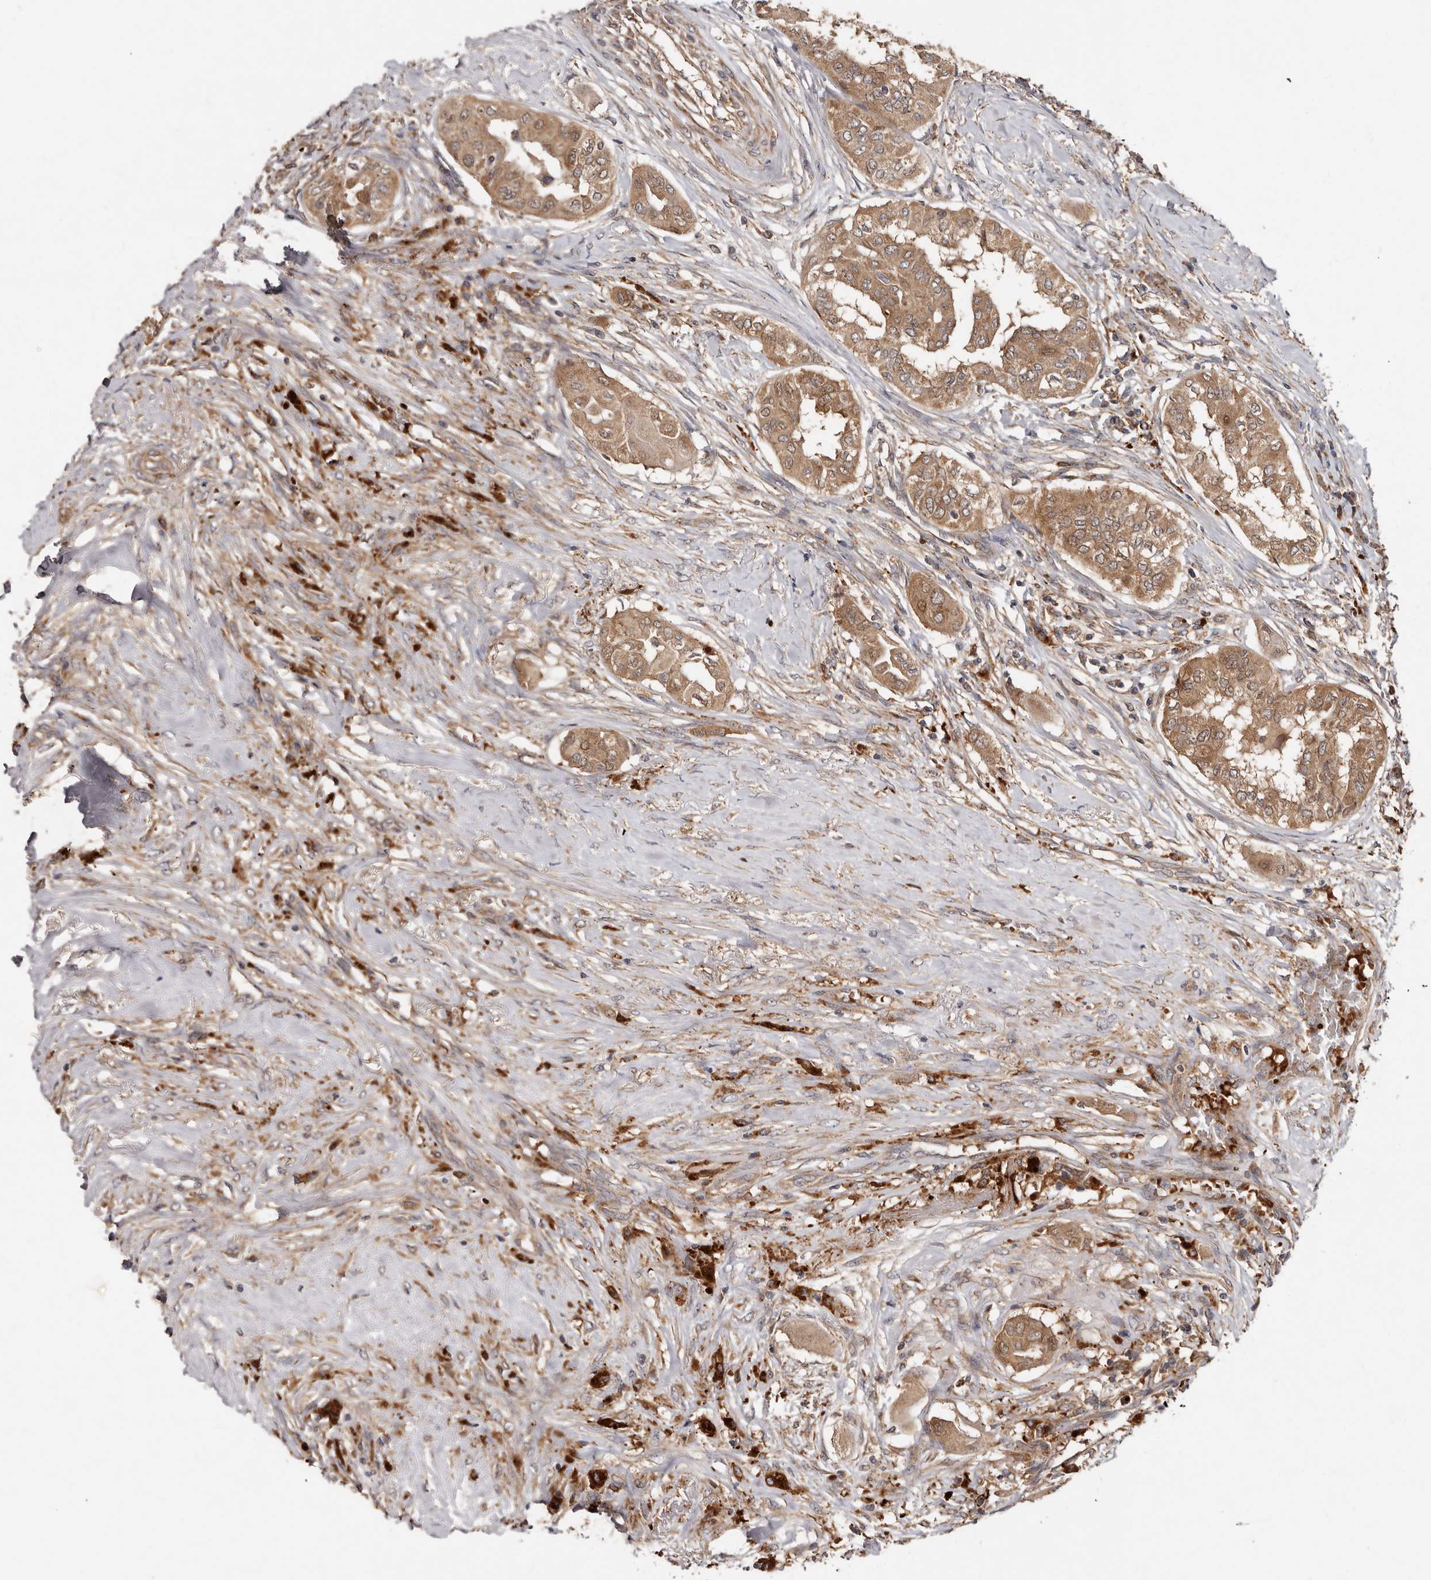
{"staining": {"intensity": "moderate", "quantity": ">75%", "location": "cytoplasmic/membranous"}, "tissue": "thyroid cancer", "cell_type": "Tumor cells", "image_type": "cancer", "snomed": [{"axis": "morphology", "description": "Papillary adenocarcinoma, NOS"}, {"axis": "topography", "description": "Thyroid gland"}], "caption": "Immunohistochemistry micrograph of neoplastic tissue: human thyroid cancer (papillary adenocarcinoma) stained using immunohistochemistry (IHC) reveals medium levels of moderate protein expression localized specifically in the cytoplasmic/membranous of tumor cells, appearing as a cytoplasmic/membranous brown color.", "gene": "GOT1L1", "patient": {"sex": "female", "age": 59}}